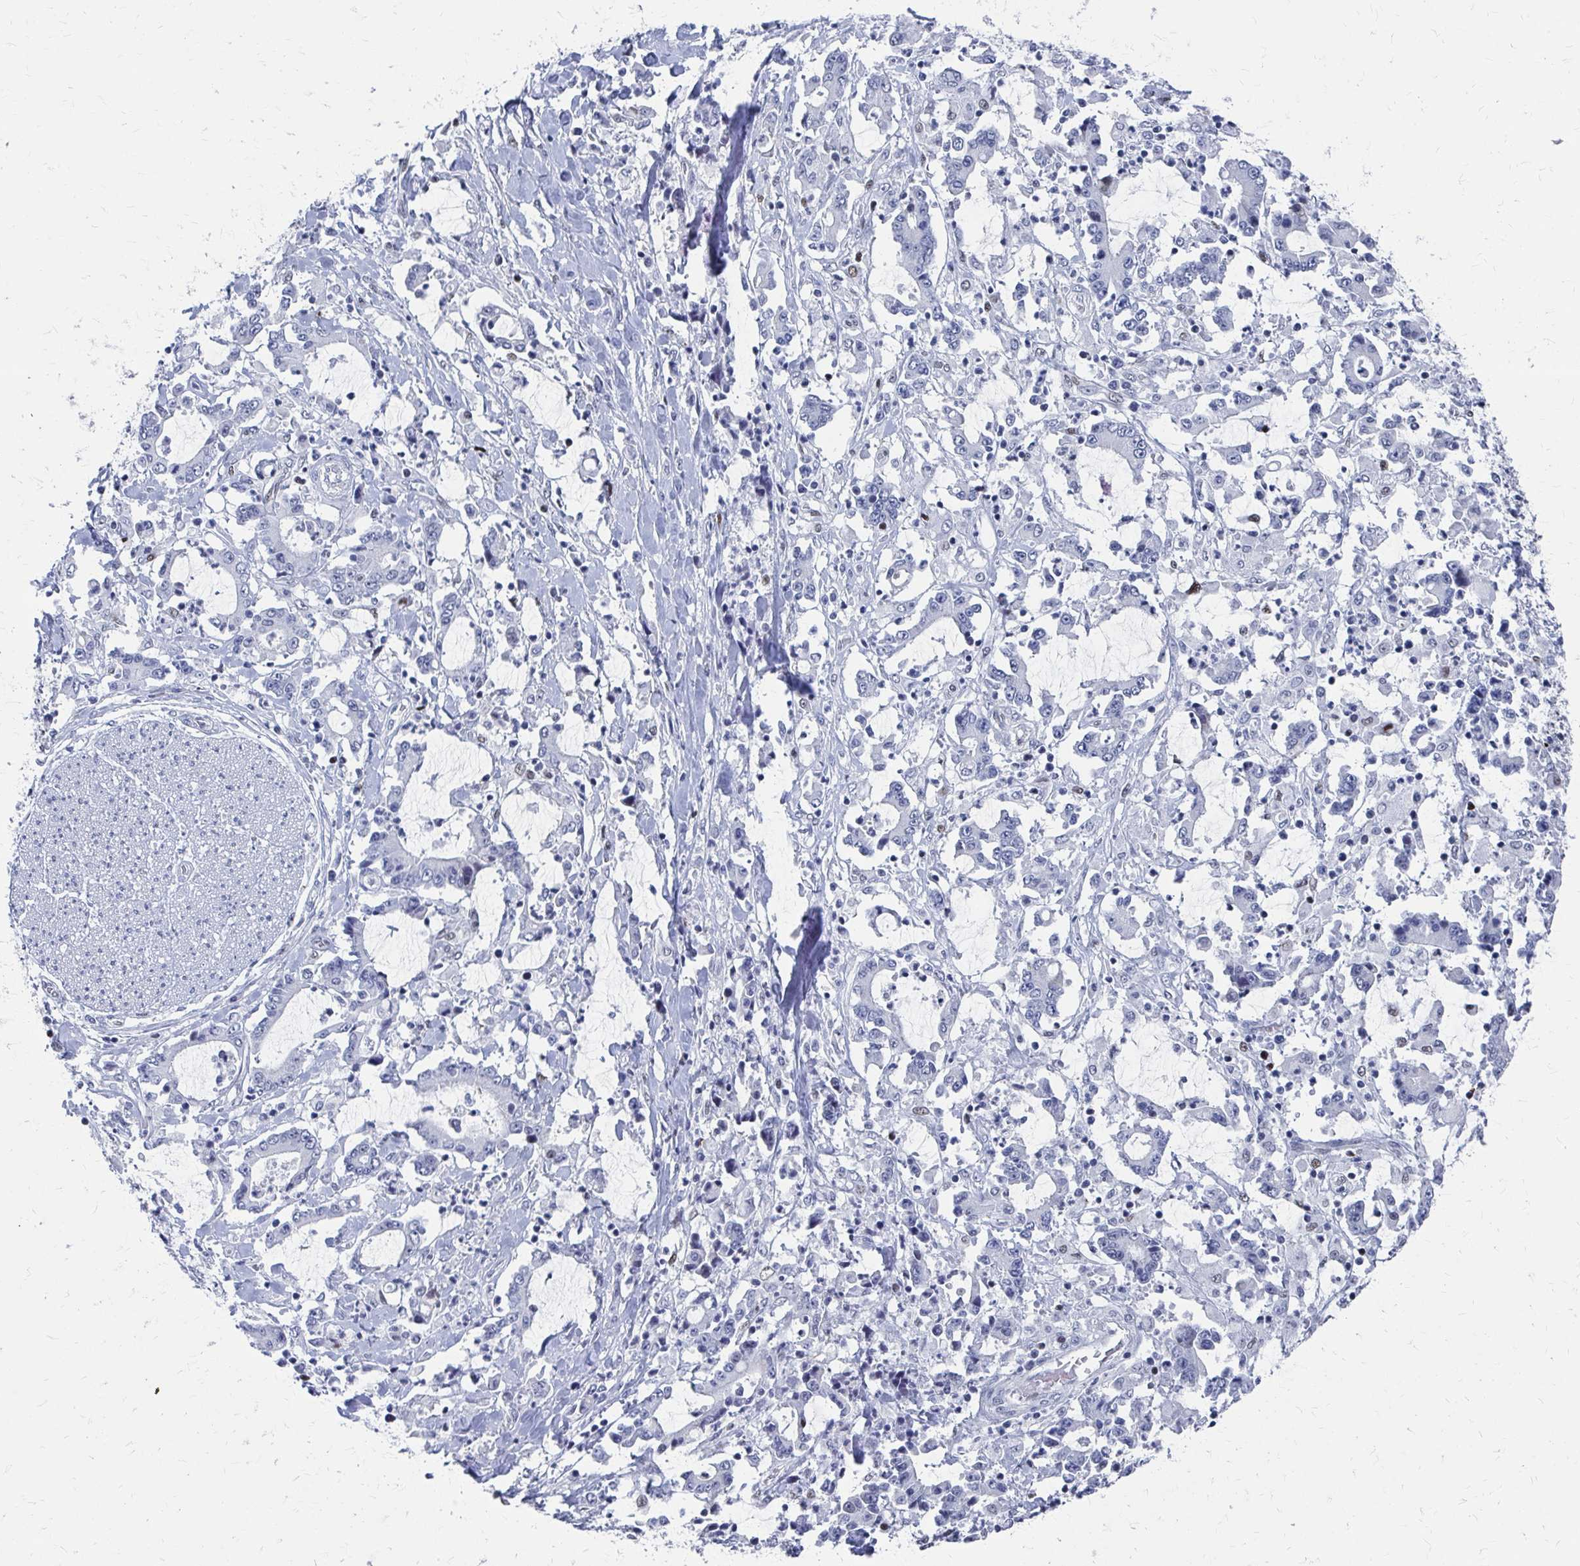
{"staining": {"intensity": "negative", "quantity": "none", "location": "none"}, "tissue": "stomach cancer", "cell_type": "Tumor cells", "image_type": "cancer", "snomed": [{"axis": "morphology", "description": "Adenocarcinoma, NOS"}, {"axis": "topography", "description": "Stomach, upper"}], "caption": "Immunohistochemistry (IHC) image of neoplastic tissue: stomach cancer (adenocarcinoma) stained with DAB demonstrates no significant protein positivity in tumor cells.", "gene": "CDIN1", "patient": {"sex": "male", "age": 68}}